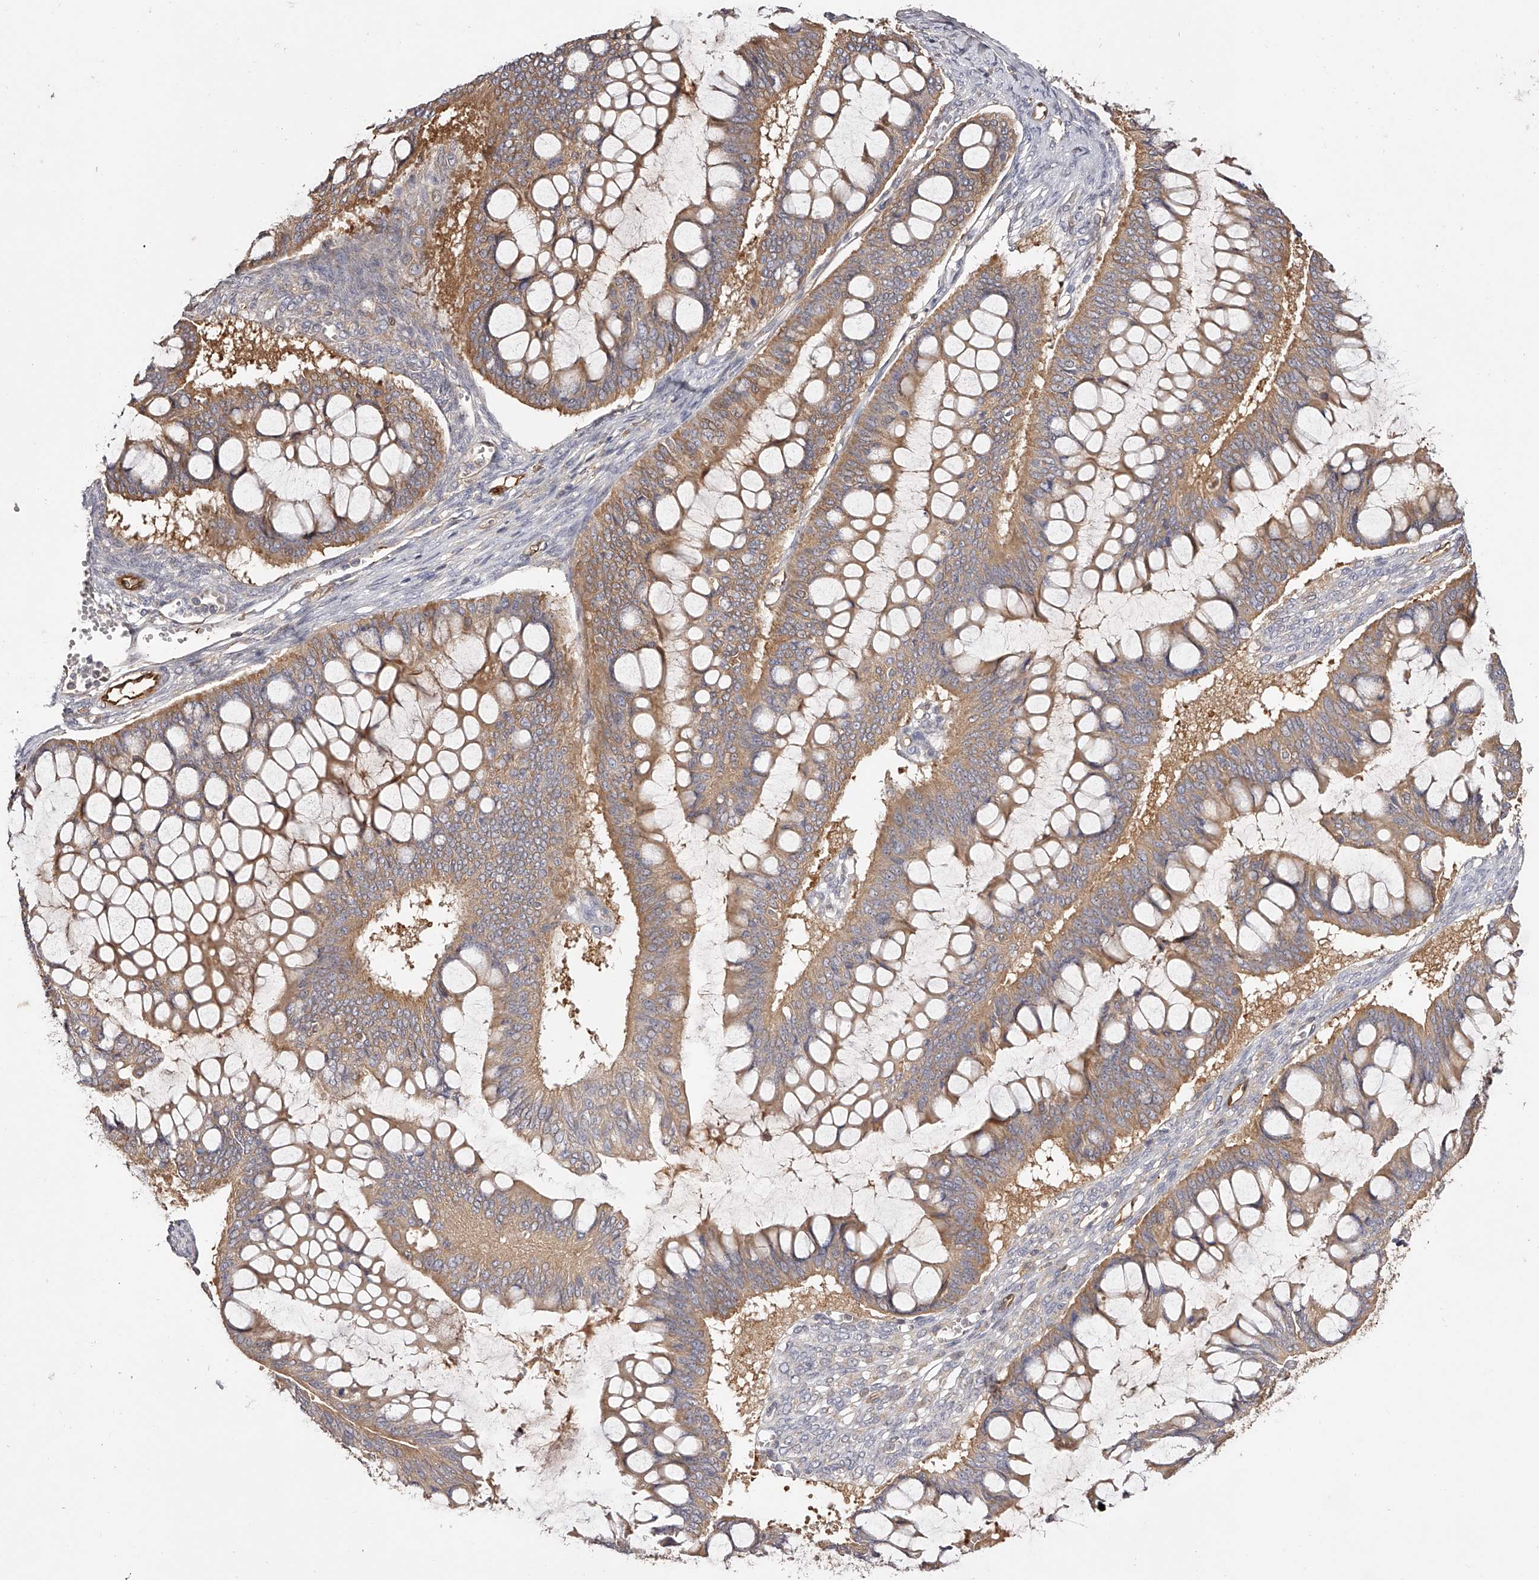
{"staining": {"intensity": "moderate", "quantity": ">75%", "location": "cytoplasmic/membranous"}, "tissue": "ovarian cancer", "cell_type": "Tumor cells", "image_type": "cancer", "snomed": [{"axis": "morphology", "description": "Cystadenocarcinoma, mucinous, NOS"}, {"axis": "topography", "description": "Ovary"}], "caption": "A high-resolution photomicrograph shows immunohistochemistry (IHC) staining of ovarian mucinous cystadenocarcinoma, which exhibits moderate cytoplasmic/membranous staining in approximately >75% of tumor cells.", "gene": "LAP3", "patient": {"sex": "female", "age": 73}}